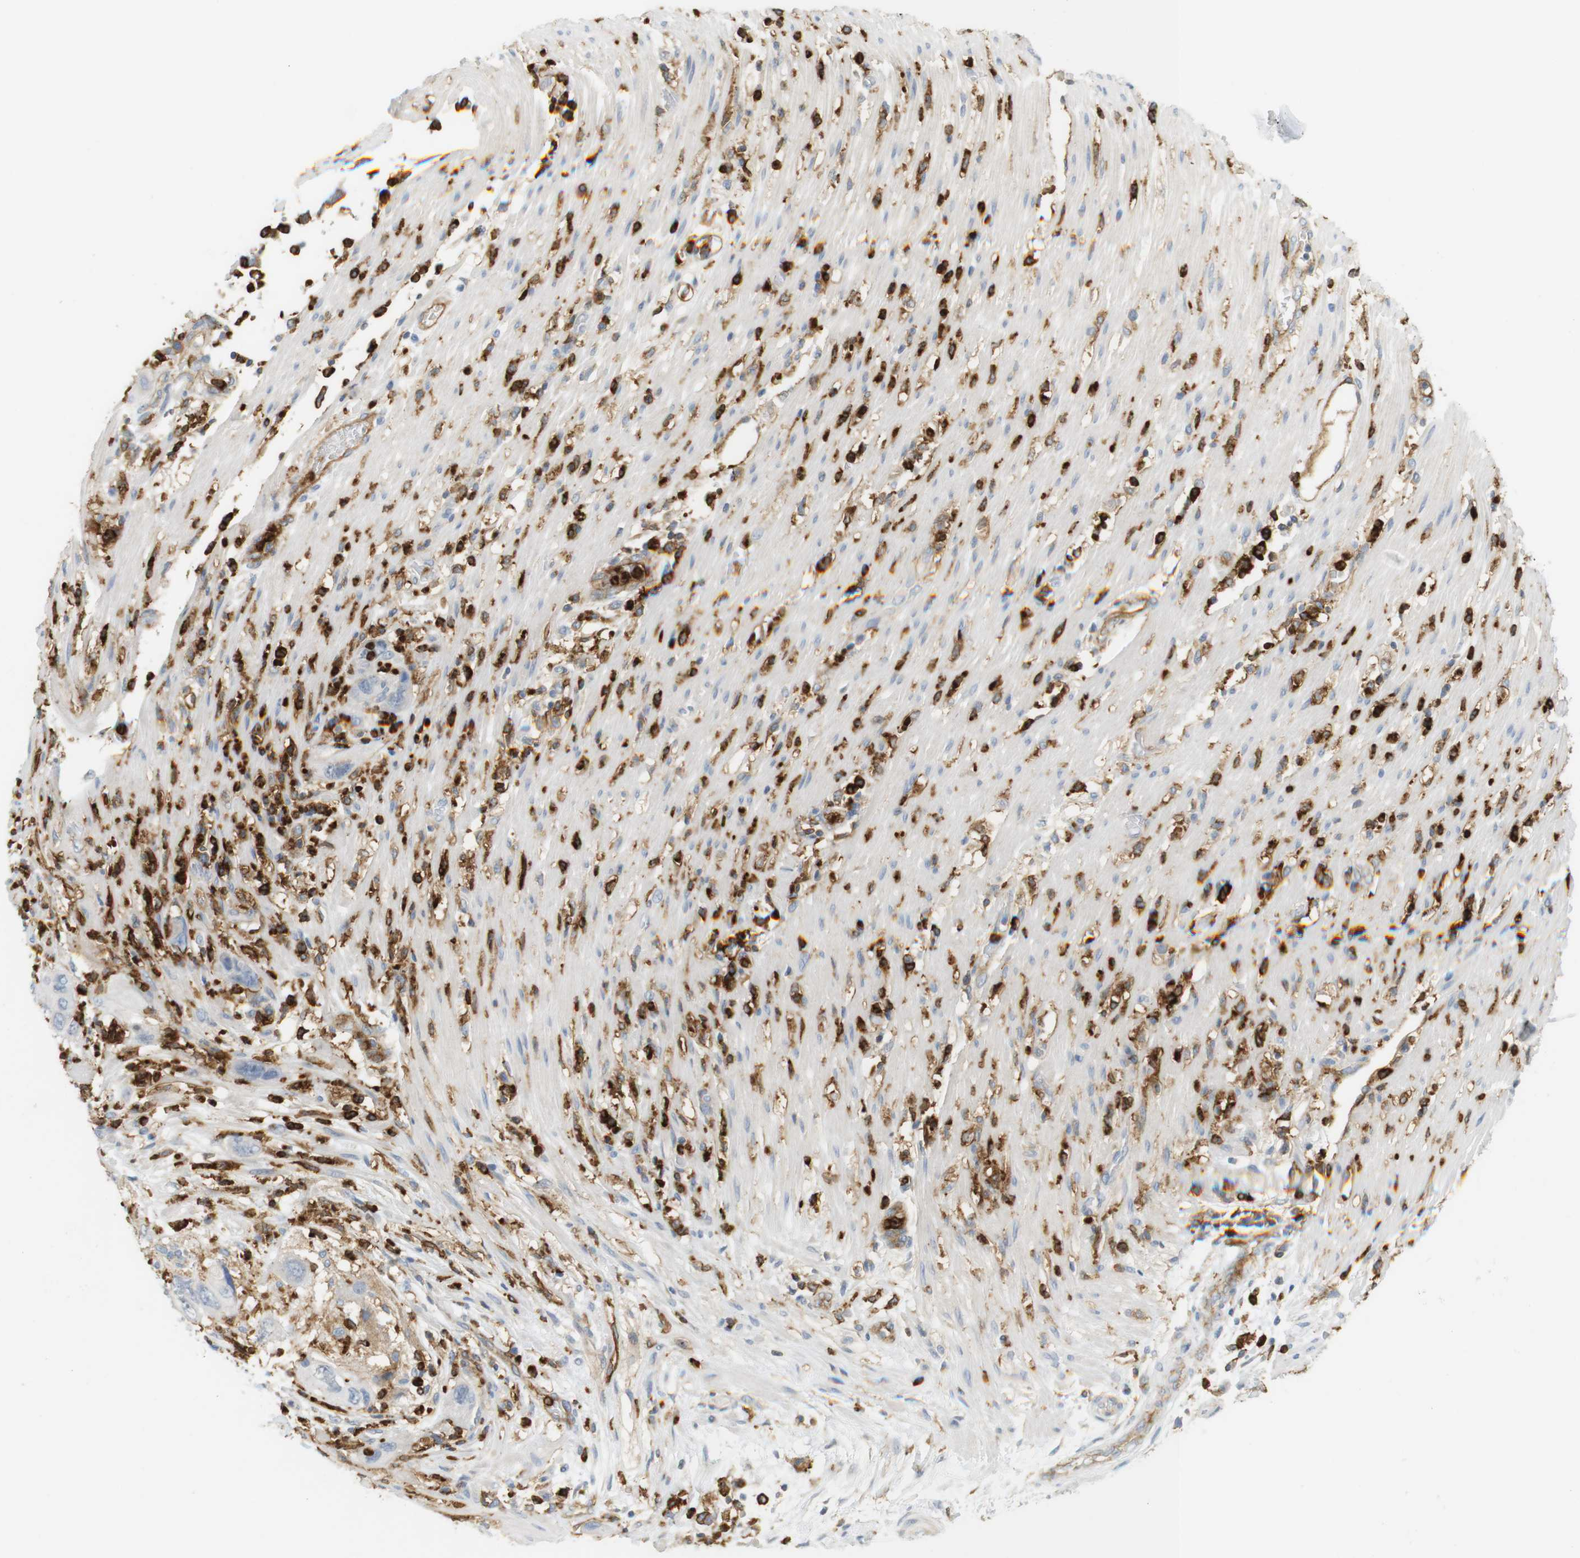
{"staining": {"intensity": "negative", "quantity": "none", "location": "none"}, "tissue": "pancreatic cancer", "cell_type": "Tumor cells", "image_type": "cancer", "snomed": [{"axis": "morphology", "description": "Adenocarcinoma, NOS"}, {"axis": "topography", "description": "Pancreas"}], "caption": "Pancreatic cancer was stained to show a protein in brown. There is no significant expression in tumor cells. The staining was performed using DAB (3,3'-diaminobenzidine) to visualize the protein expression in brown, while the nuclei were stained in blue with hematoxylin (Magnification: 20x).", "gene": "SIRPA", "patient": {"sex": "female", "age": 71}}